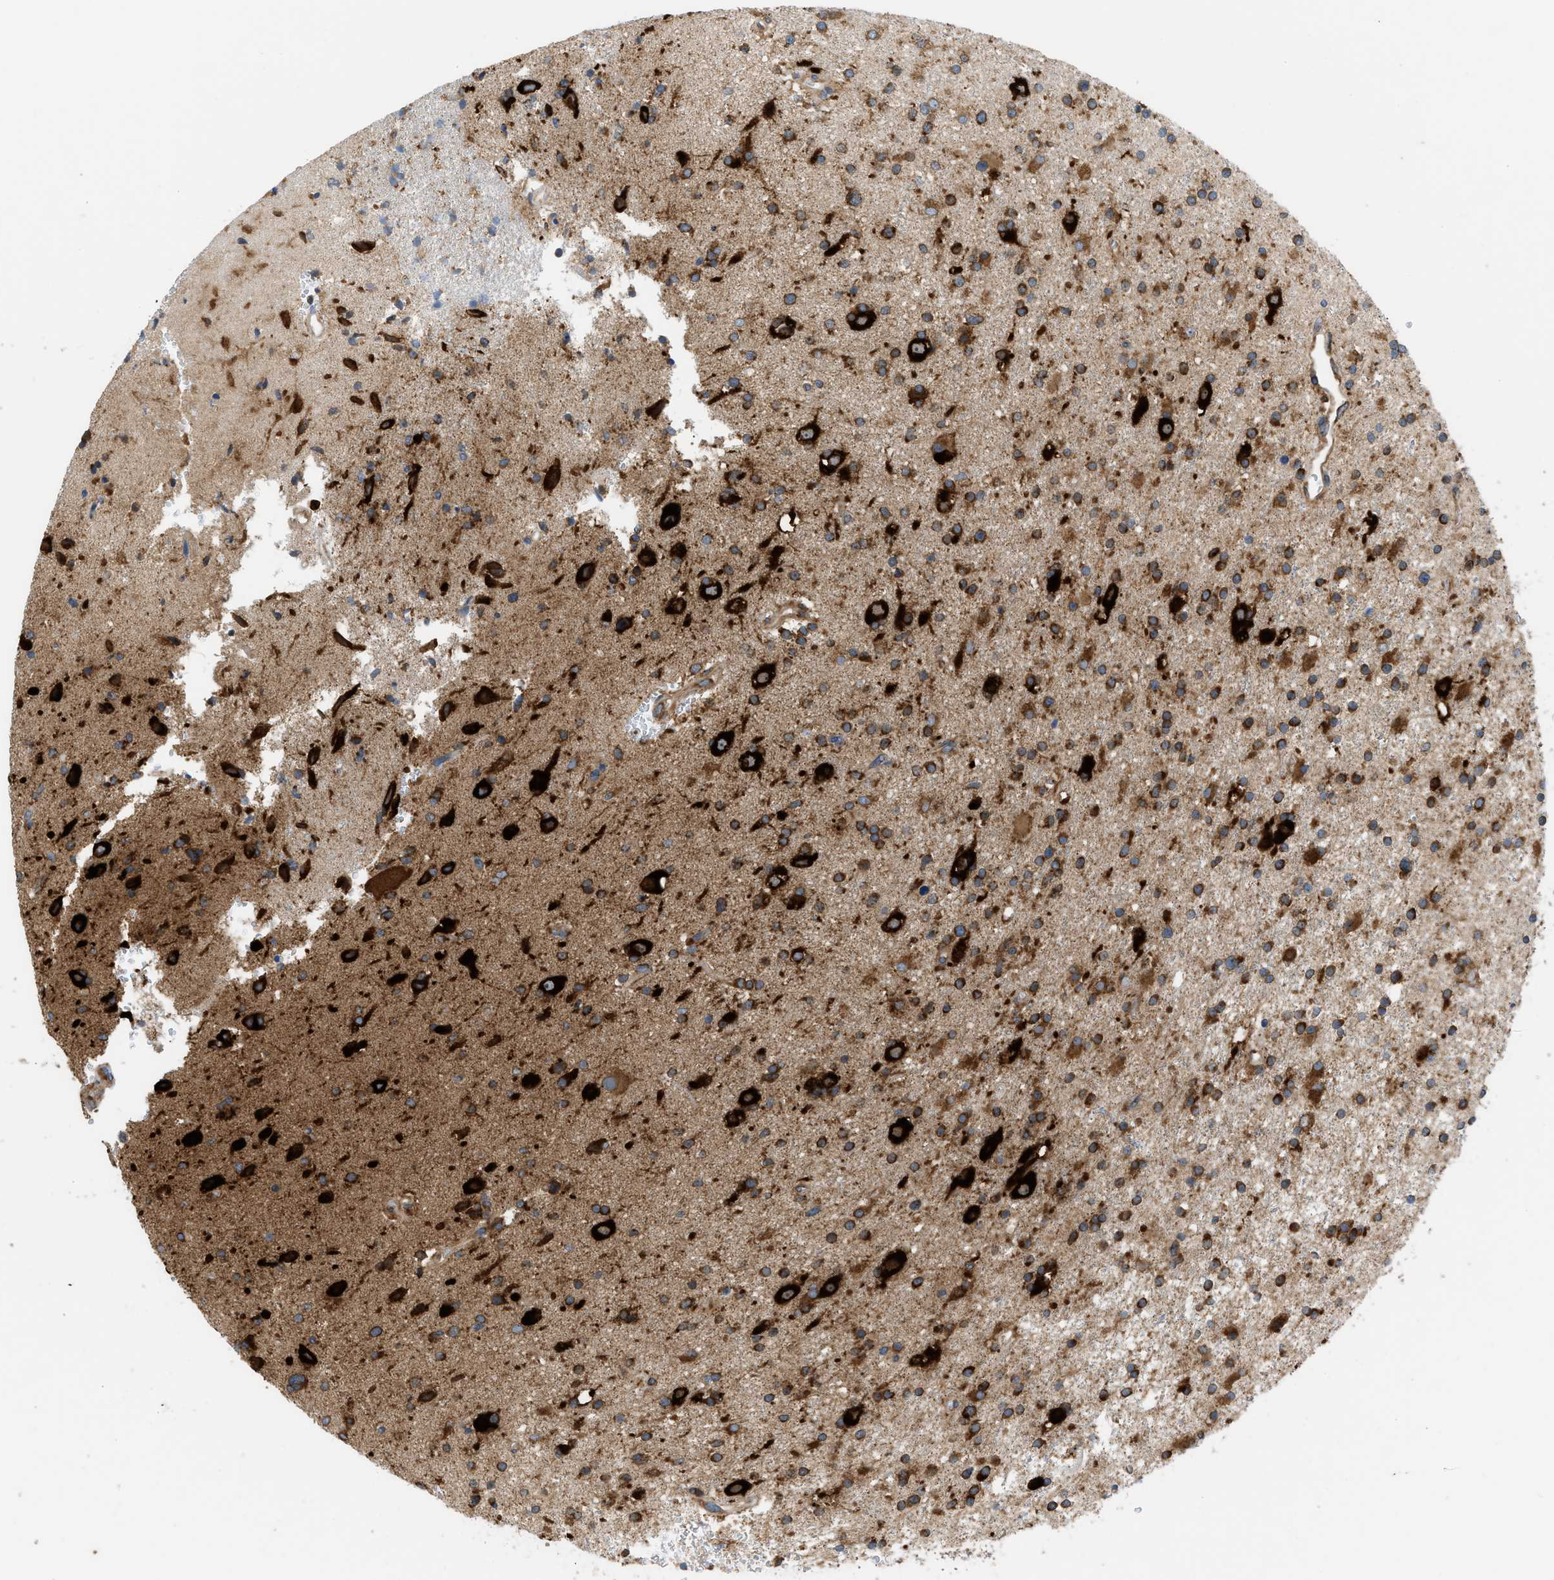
{"staining": {"intensity": "strong", "quantity": ">75%", "location": "cytoplasmic/membranous"}, "tissue": "glioma", "cell_type": "Tumor cells", "image_type": "cancer", "snomed": [{"axis": "morphology", "description": "Glioma, malignant, High grade"}, {"axis": "topography", "description": "Brain"}], "caption": "Glioma was stained to show a protein in brown. There is high levels of strong cytoplasmic/membranous staining in about >75% of tumor cells. (DAB IHC, brown staining for protein, blue staining for nuclei).", "gene": "GPAT4", "patient": {"sex": "male", "age": 33}}